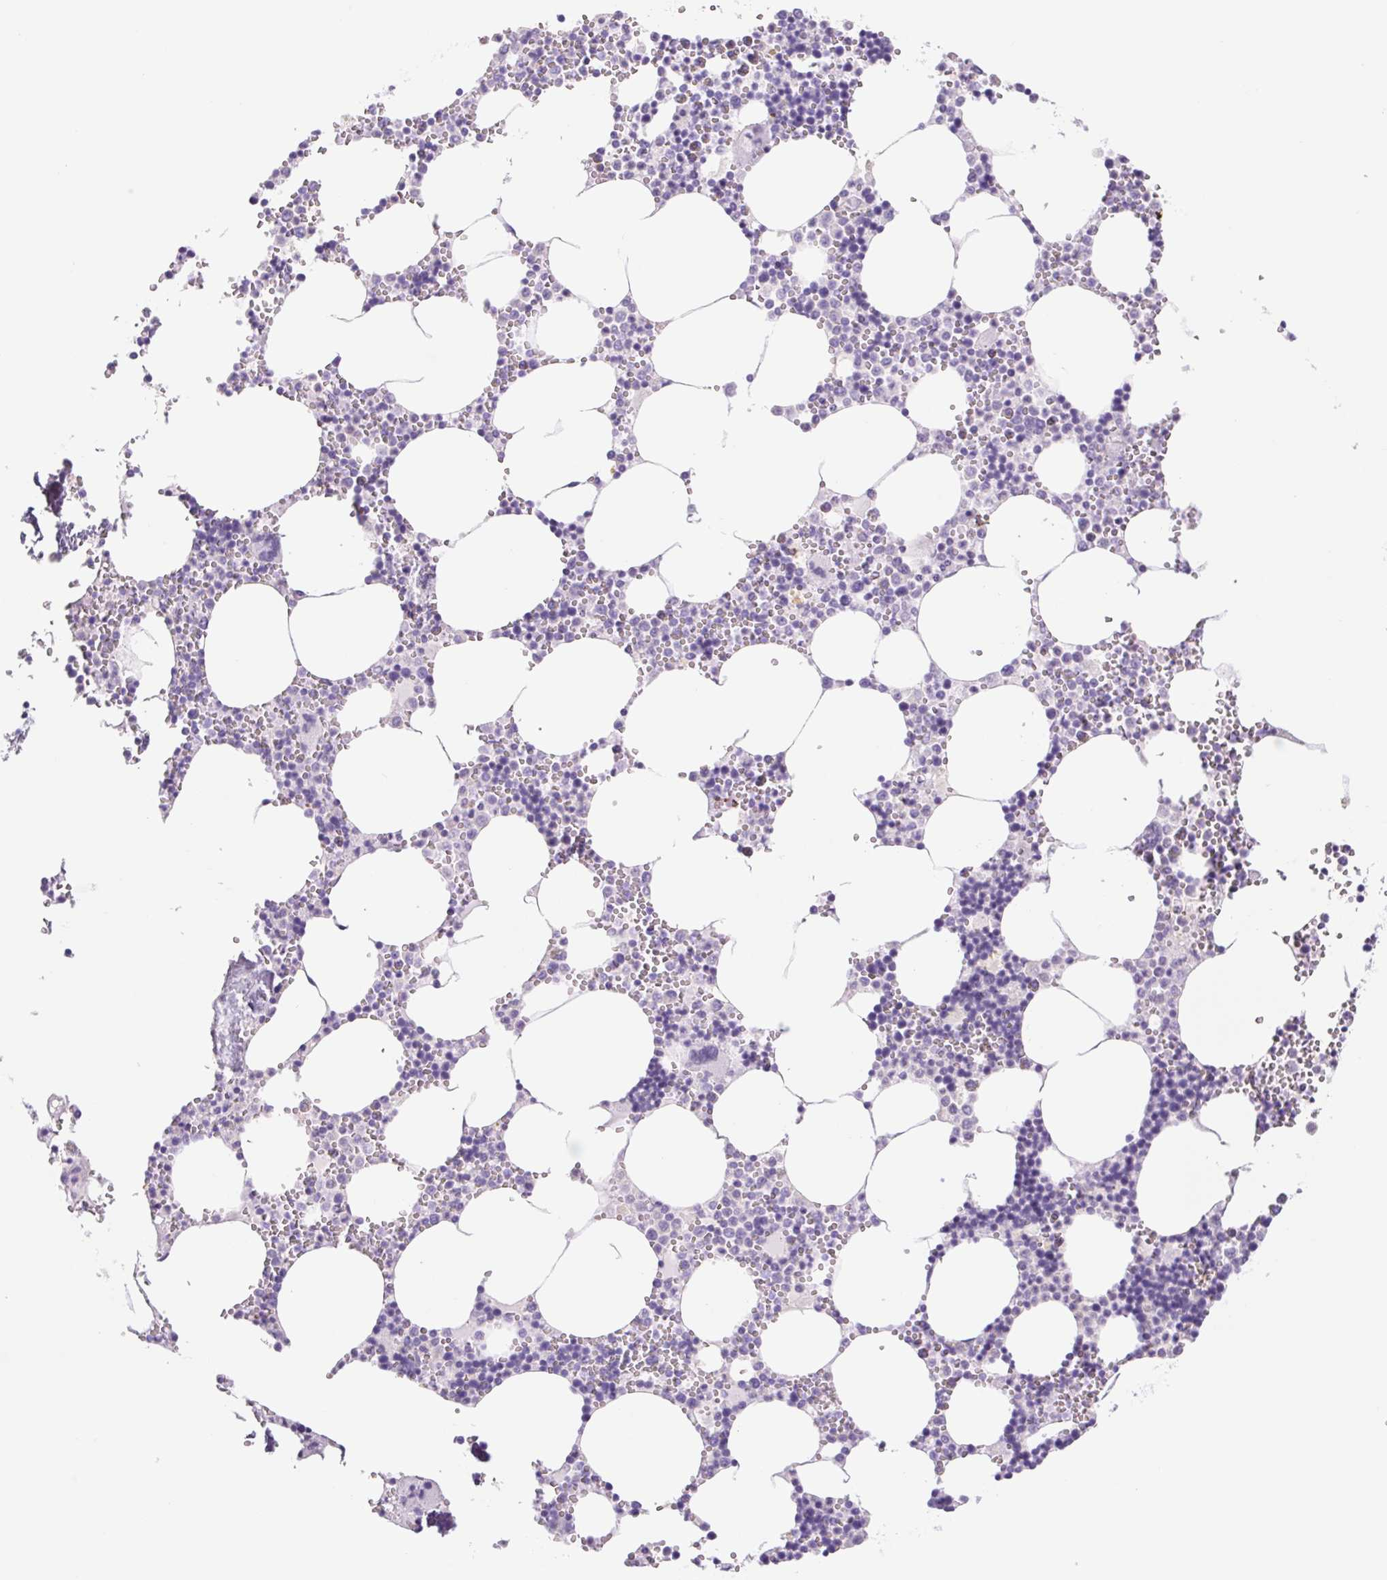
{"staining": {"intensity": "negative", "quantity": "none", "location": "none"}, "tissue": "bone marrow", "cell_type": "Hematopoietic cells", "image_type": "normal", "snomed": [{"axis": "morphology", "description": "Normal tissue, NOS"}, {"axis": "topography", "description": "Bone marrow"}], "caption": "This is an immunohistochemistry (IHC) micrograph of unremarkable human bone marrow. There is no staining in hematopoietic cells.", "gene": "CYP21A2", "patient": {"sex": "male", "age": 54}}